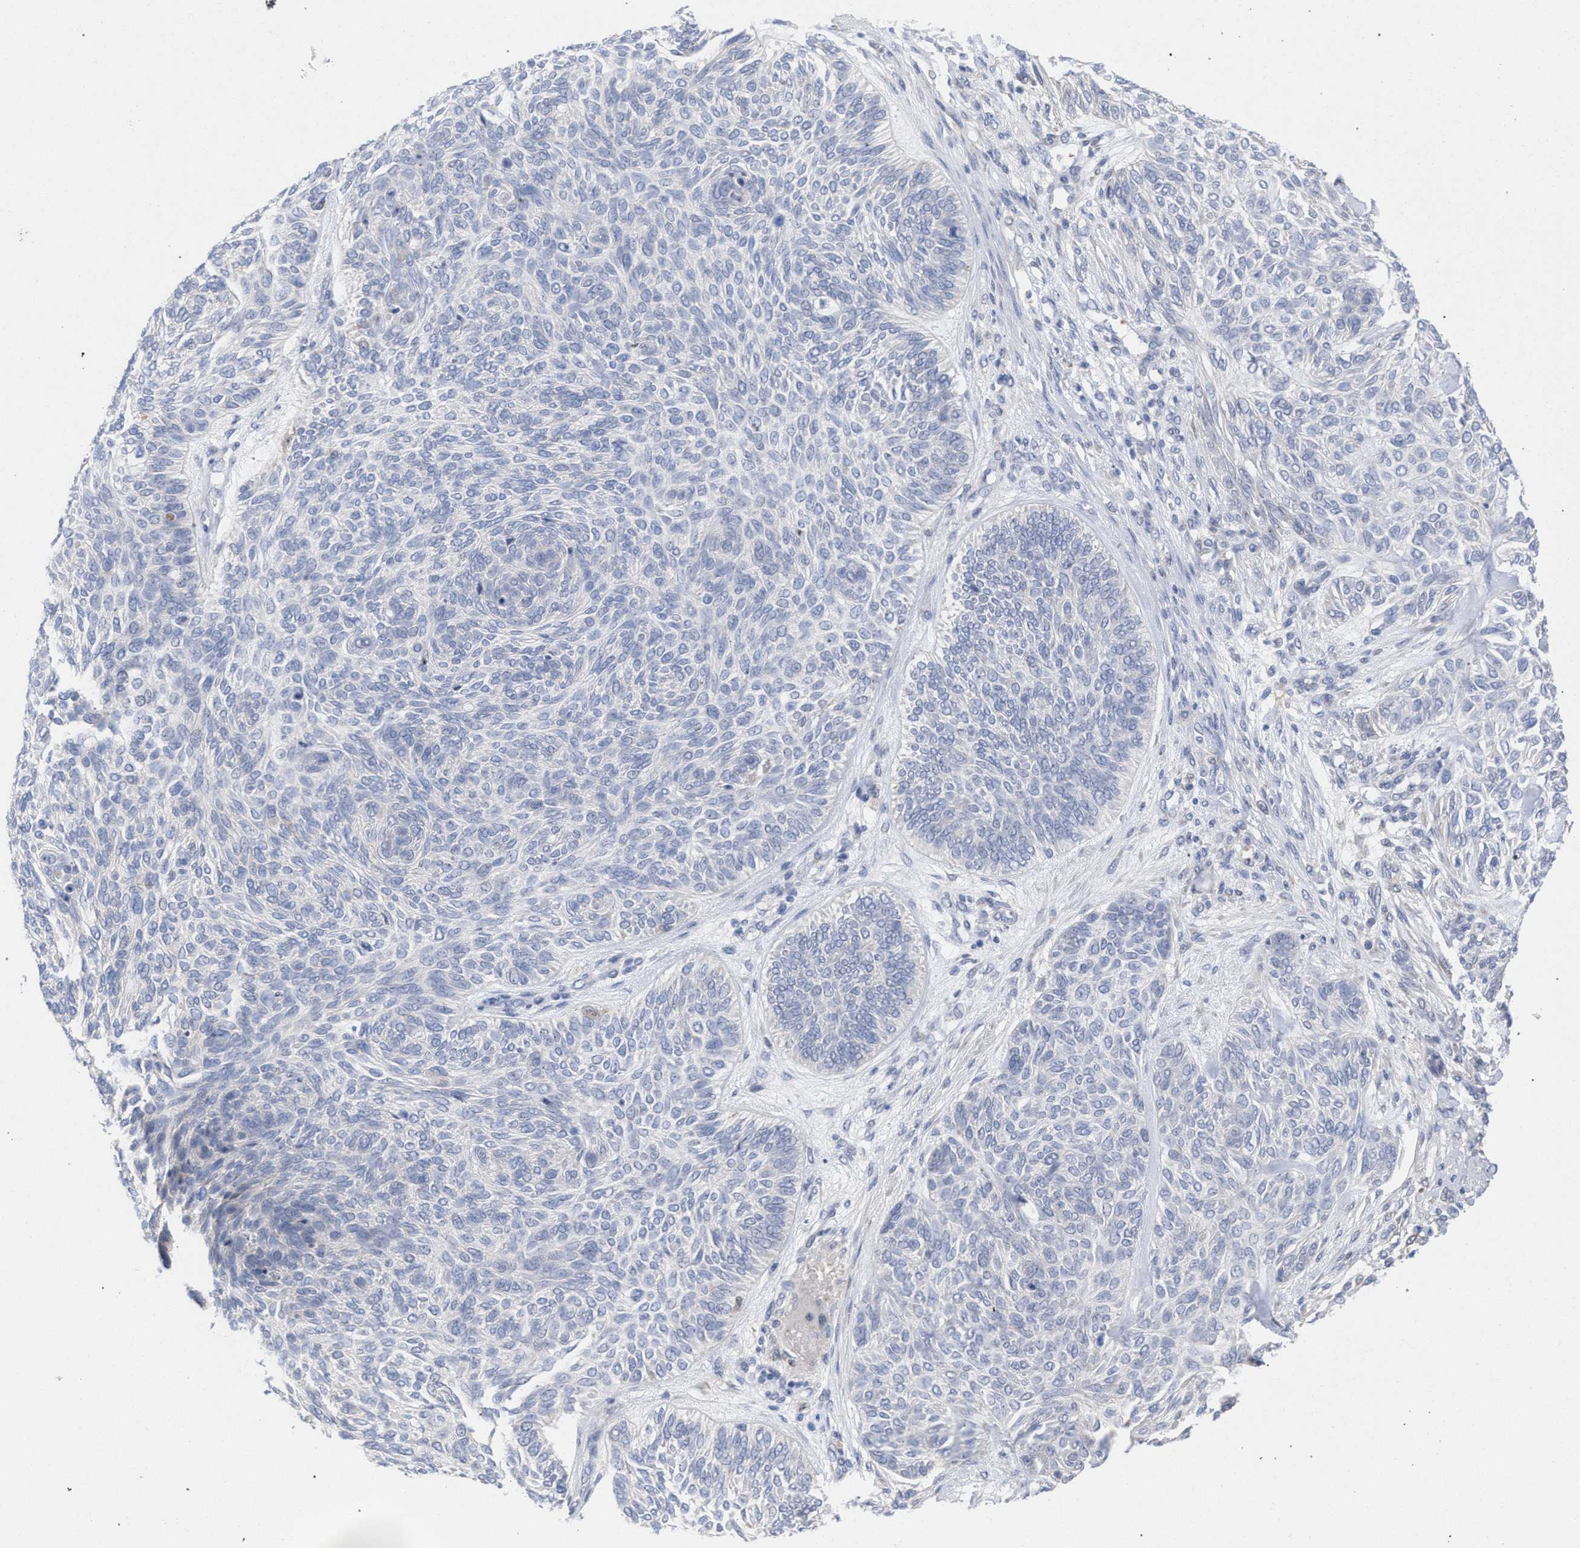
{"staining": {"intensity": "negative", "quantity": "none", "location": "none"}, "tissue": "skin cancer", "cell_type": "Tumor cells", "image_type": "cancer", "snomed": [{"axis": "morphology", "description": "Basal cell carcinoma"}, {"axis": "topography", "description": "Skin"}], "caption": "Tumor cells show no significant protein positivity in skin cancer (basal cell carcinoma).", "gene": "FHOD3", "patient": {"sex": "male", "age": 55}}